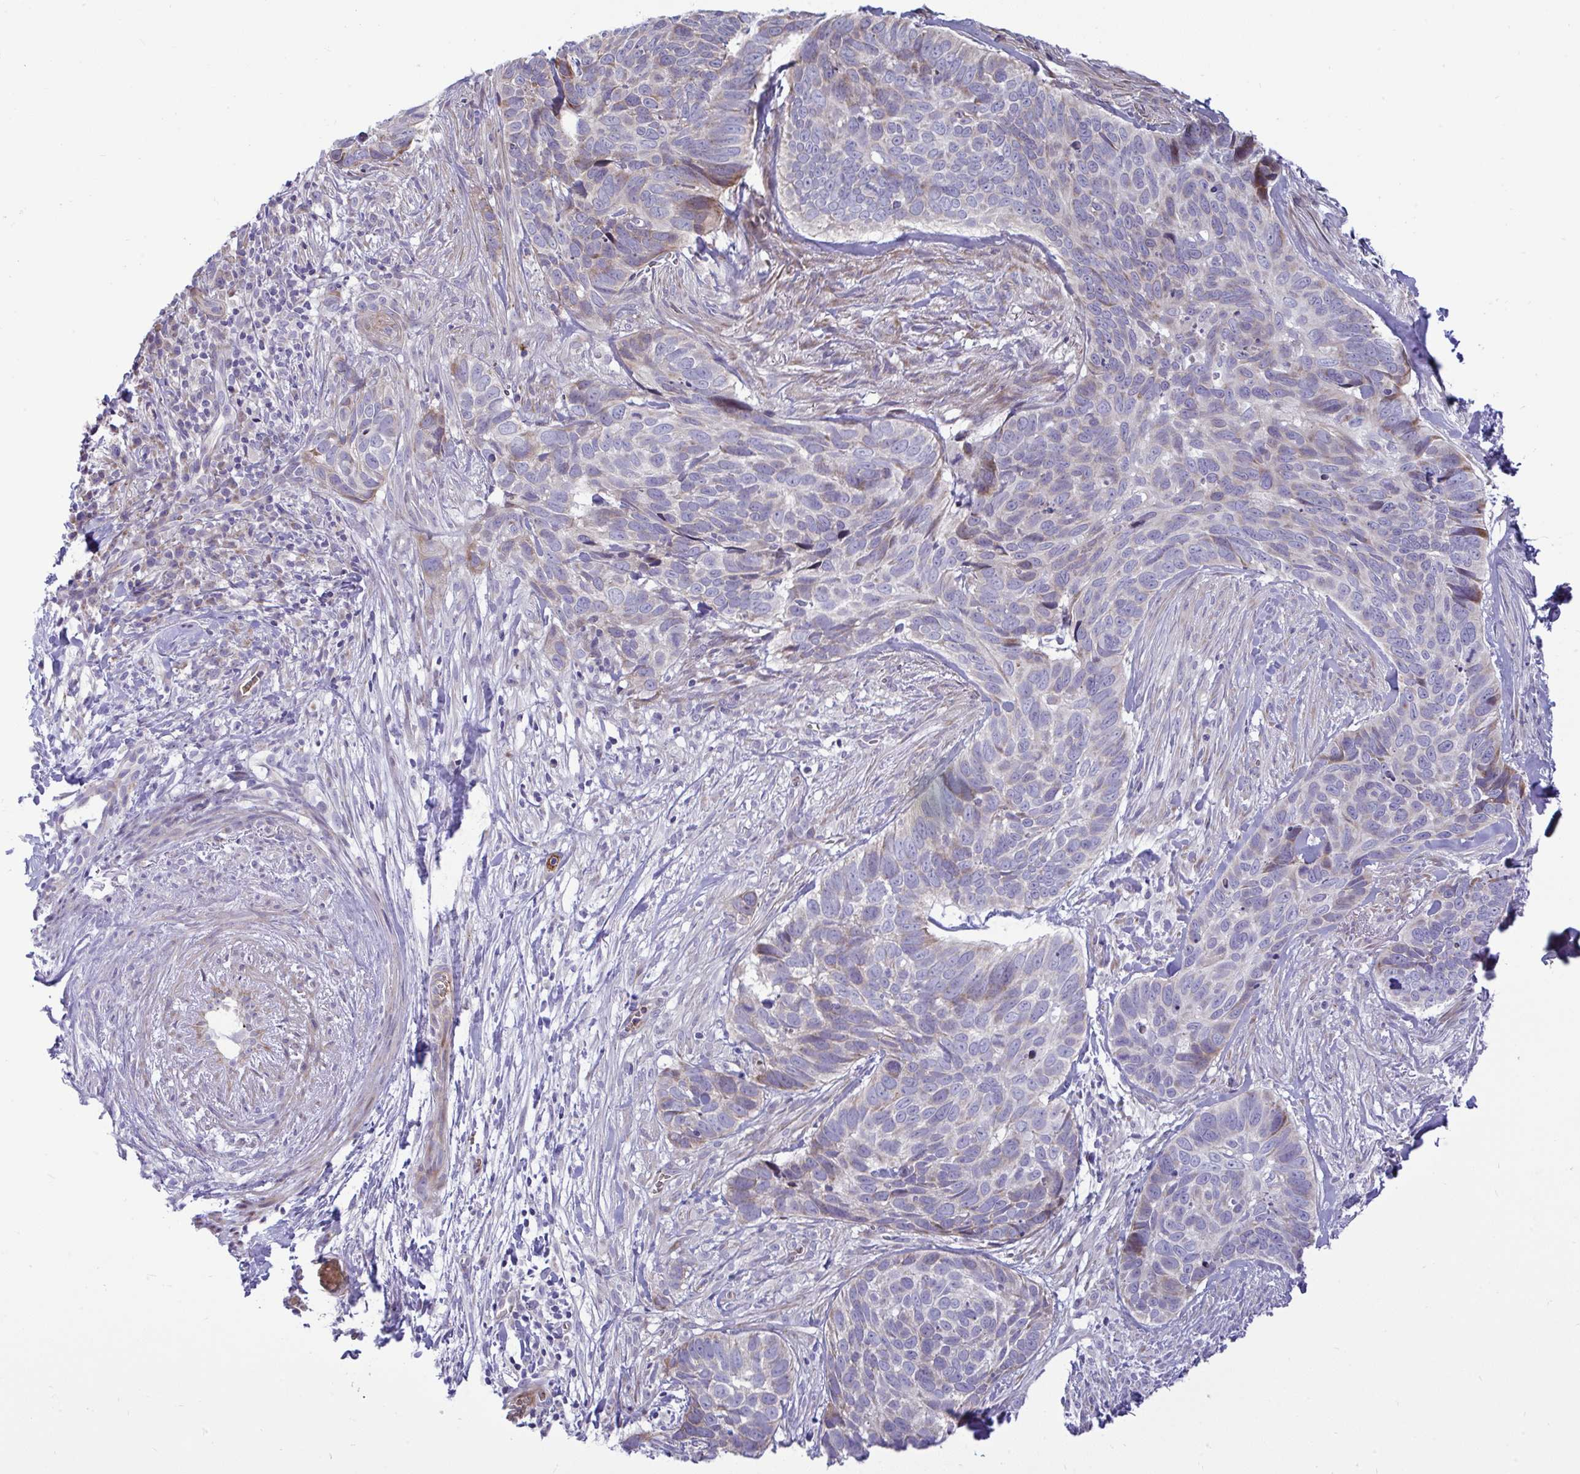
{"staining": {"intensity": "moderate", "quantity": "<25%", "location": "cytoplasmic/membranous"}, "tissue": "skin cancer", "cell_type": "Tumor cells", "image_type": "cancer", "snomed": [{"axis": "morphology", "description": "Basal cell carcinoma"}, {"axis": "topography", "description": "Skin"}], "caption": "Protein staining of skin cancer tissue displays moderate cytoplasmic/membranous positivity in approximately <25% of tumor cells.", "gene": "NTN1", "patient": {"sex": "female", "age": 82}}